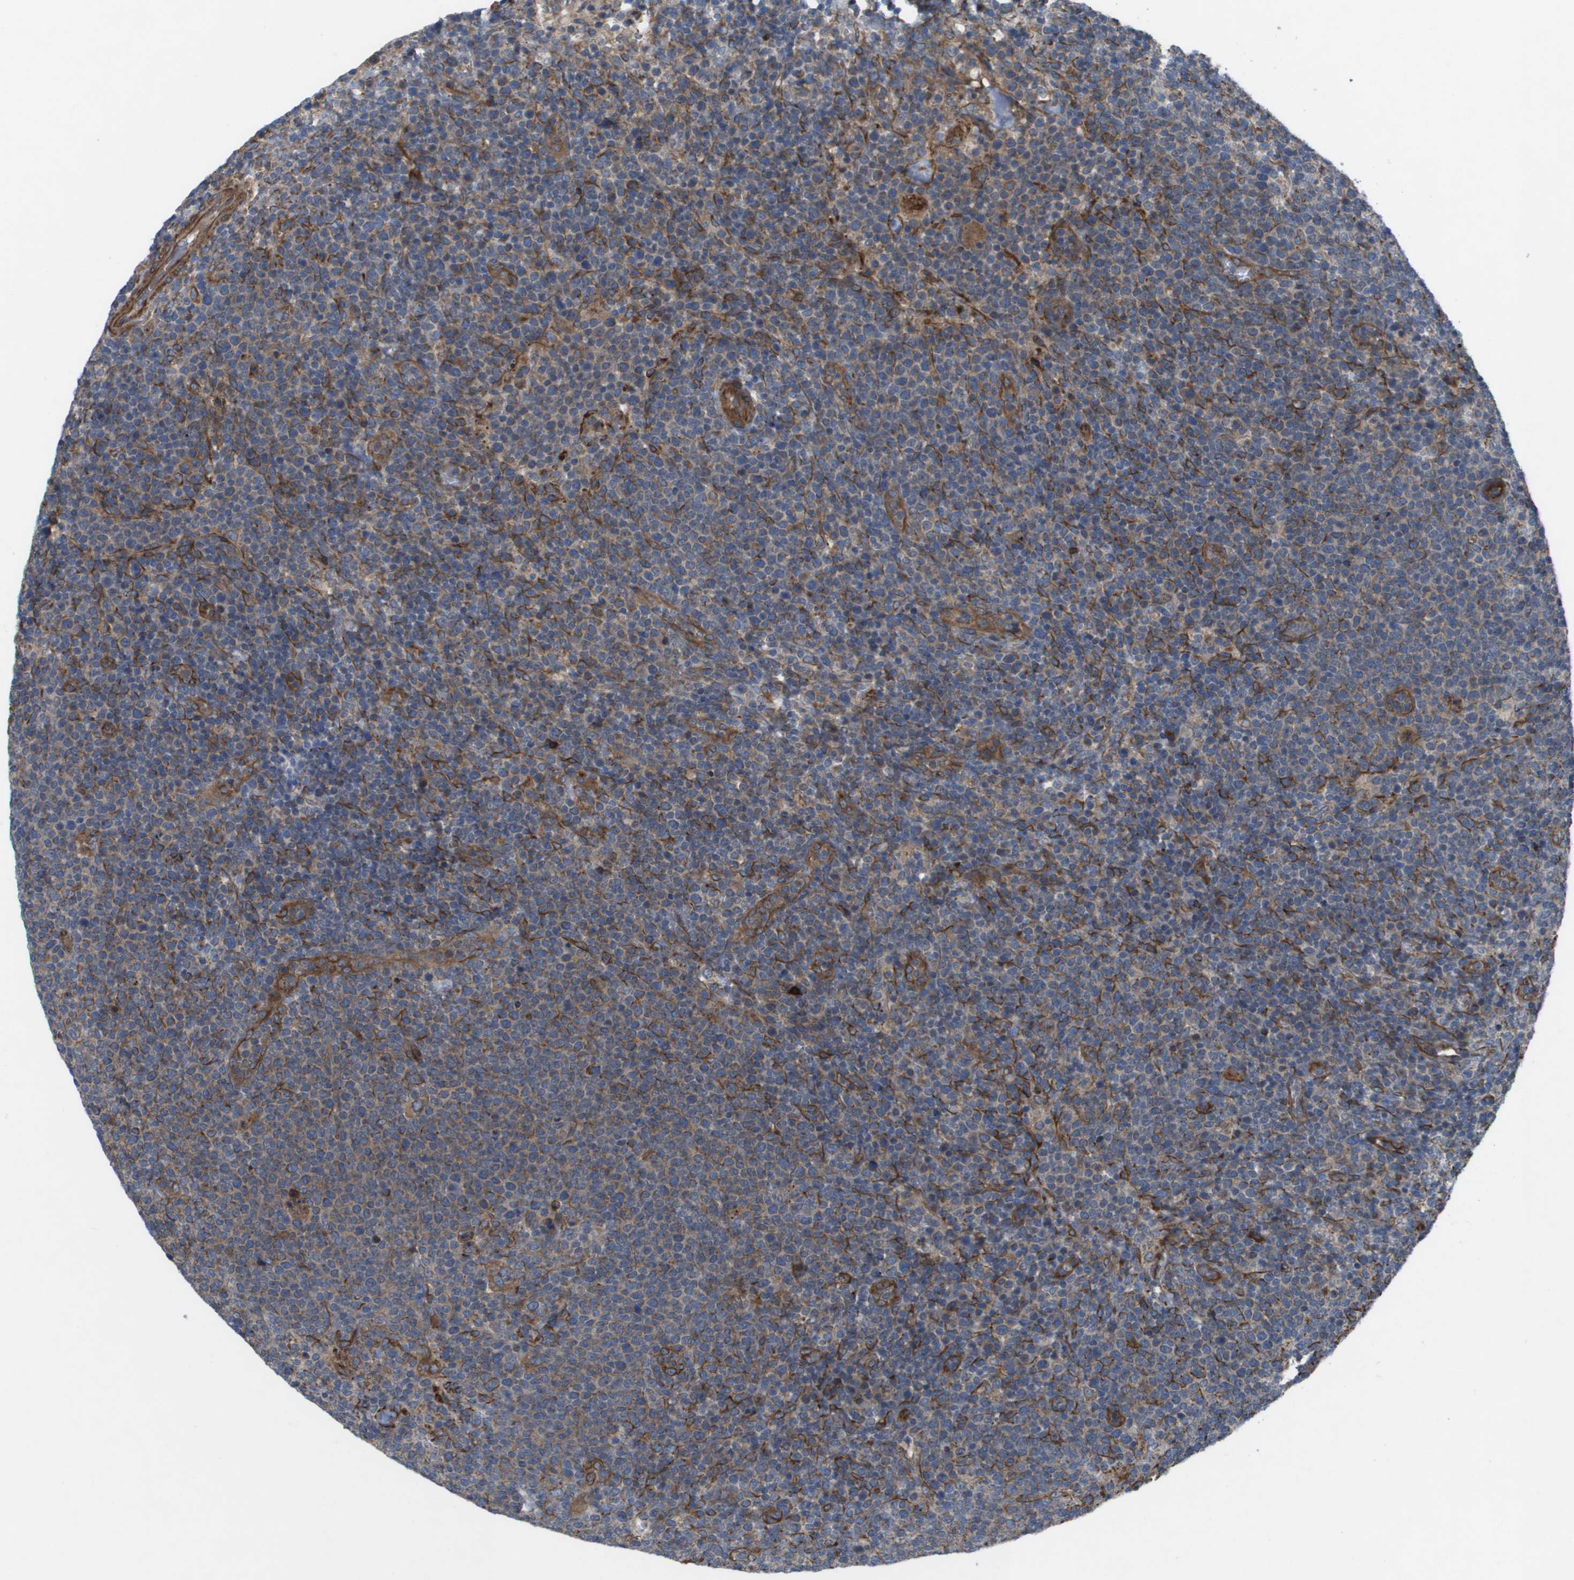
{"staining": {"intensity": "weak", "quantity": "25%-75%", "location": "cytoplasmic/membranous"}, "tissue": "lymphoma", "cell_type": "Tumor cells", "image_type": "cancer", "snomed": [{"axis": "morphology", "description": "Malignant lymphoma, non-Hodgkin's type, High grade"}, {"axis": "topography", "description": "Lymph node"}], "caption": "Protein expression analysis of malignant lymphoma, non-Hodgkin's type (high-grade) shows weak cytoplasmic/membranous staining in about 25%-75% of tumor cells.", "gene": "SLC6A9", "patient": {"sex": "male", "age": 61}}